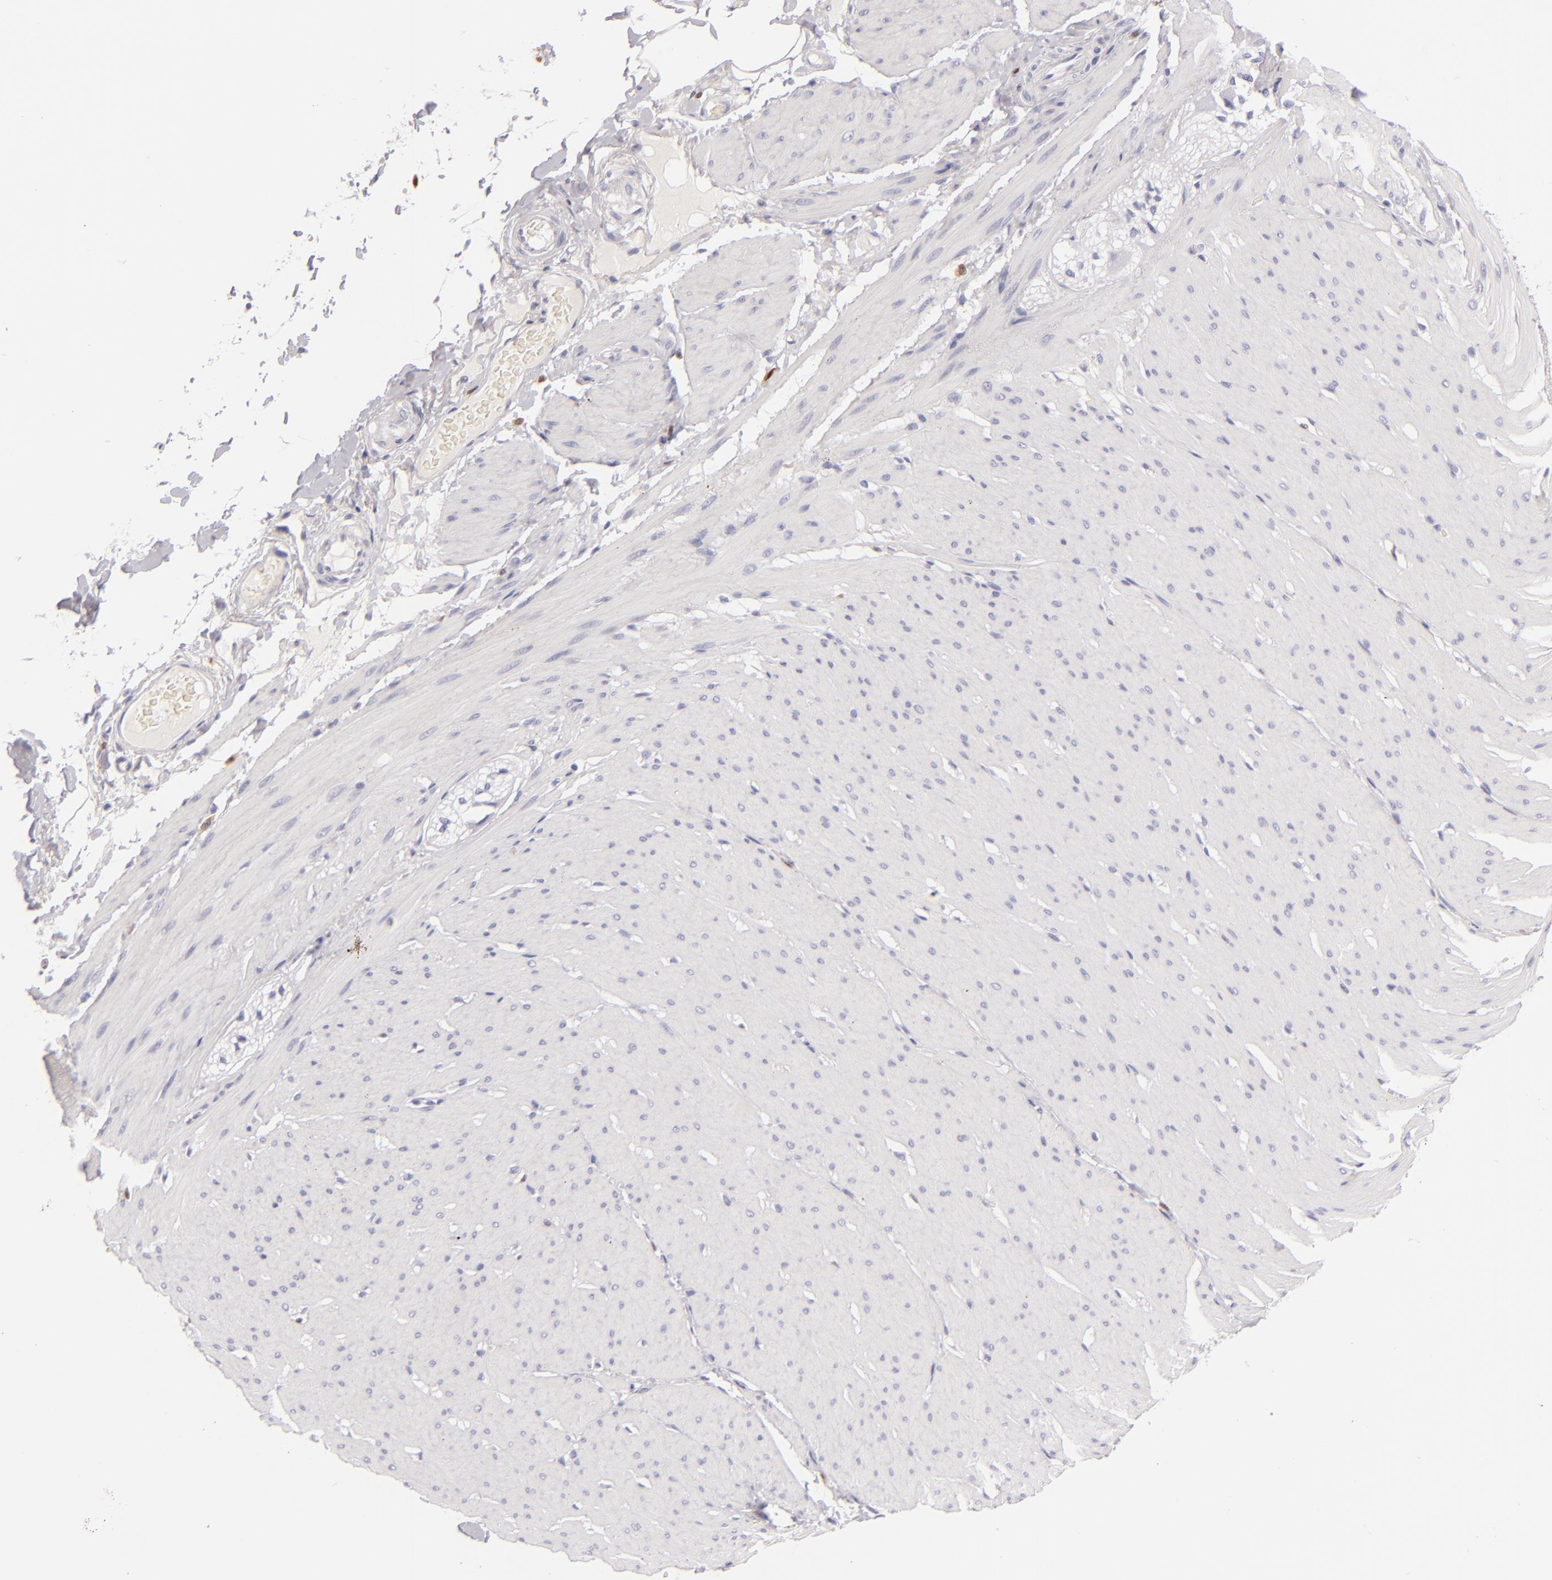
{"staining": {"intensity": "negative", "quantity": "none", "location": "none"}, "tissue": "smooth muscle", "cell_type": "Smooth muscle cells", "image_type": "normal", "snomed": [{"axis": "morphology", "description": "Normal tissue, NOS"}, {"axis": "topography", "description": "Smooth muscle"}, {"axis": "topography", "description": "Colon"}], "caption": "Smooth muscle cells show no significant protein staining in benign smooth muscle.", "gene": "F13A1", "patient": {"sex": "male", "age": 67}}